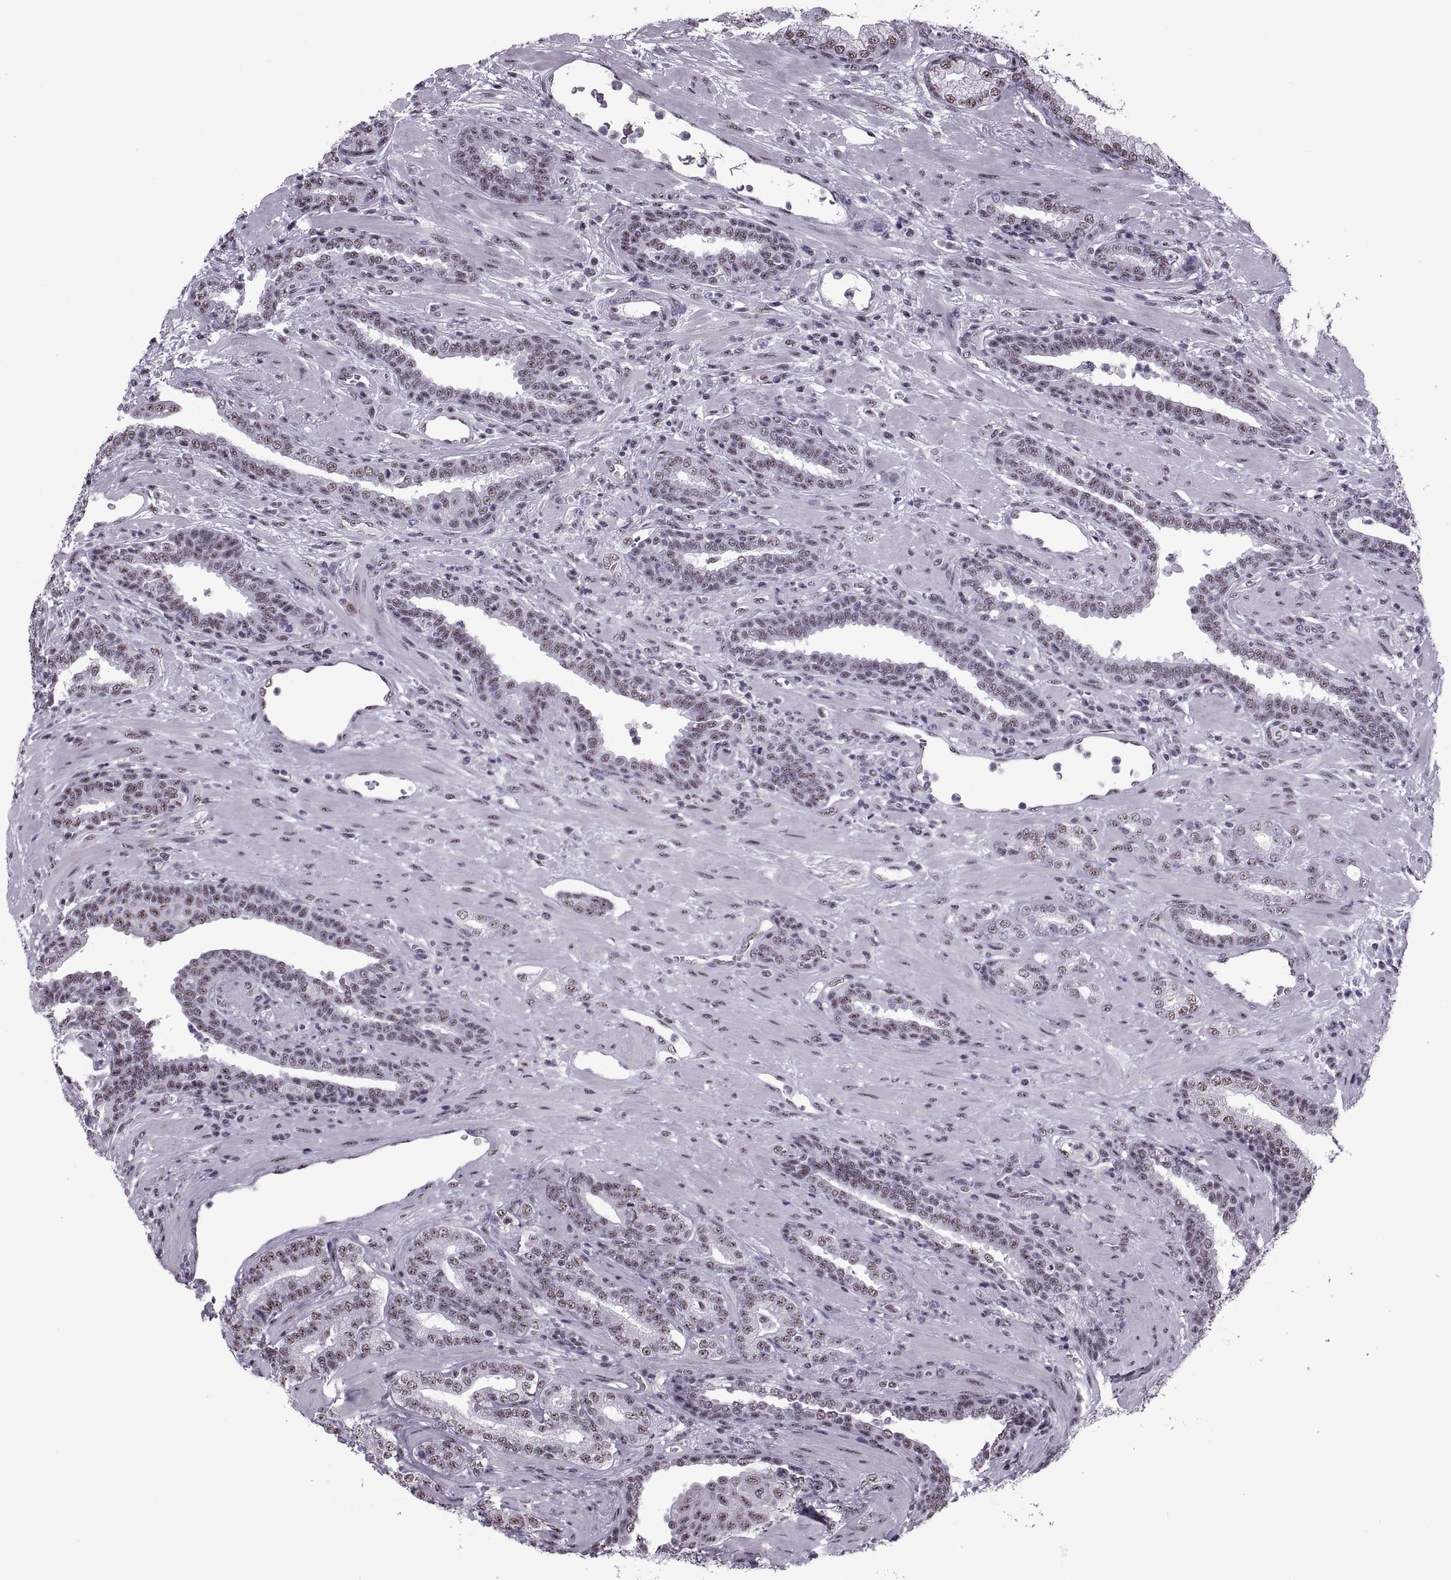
{"staining": {"intensity": "weak", "quantity": ">75%", "location": "nuclear"}, "tissue": "prostate cancer", "cell_type": "Tumor cells", "image_type": "cancer", "snomed": [{"axis": "morphology", "description": "Adenocarcinoma, Low grade"}, {"axis": "topography", "description": "Prostate"}], "caption": "Prostate cancer stained with IHC displays weak nuclear staining in approximately >75% of tumor cells. (brown staining indicates protein expression, while blue staining denotes nuclei).", "gene": "MAGEA4", "patient": {"sex": "male", "age": 61}}